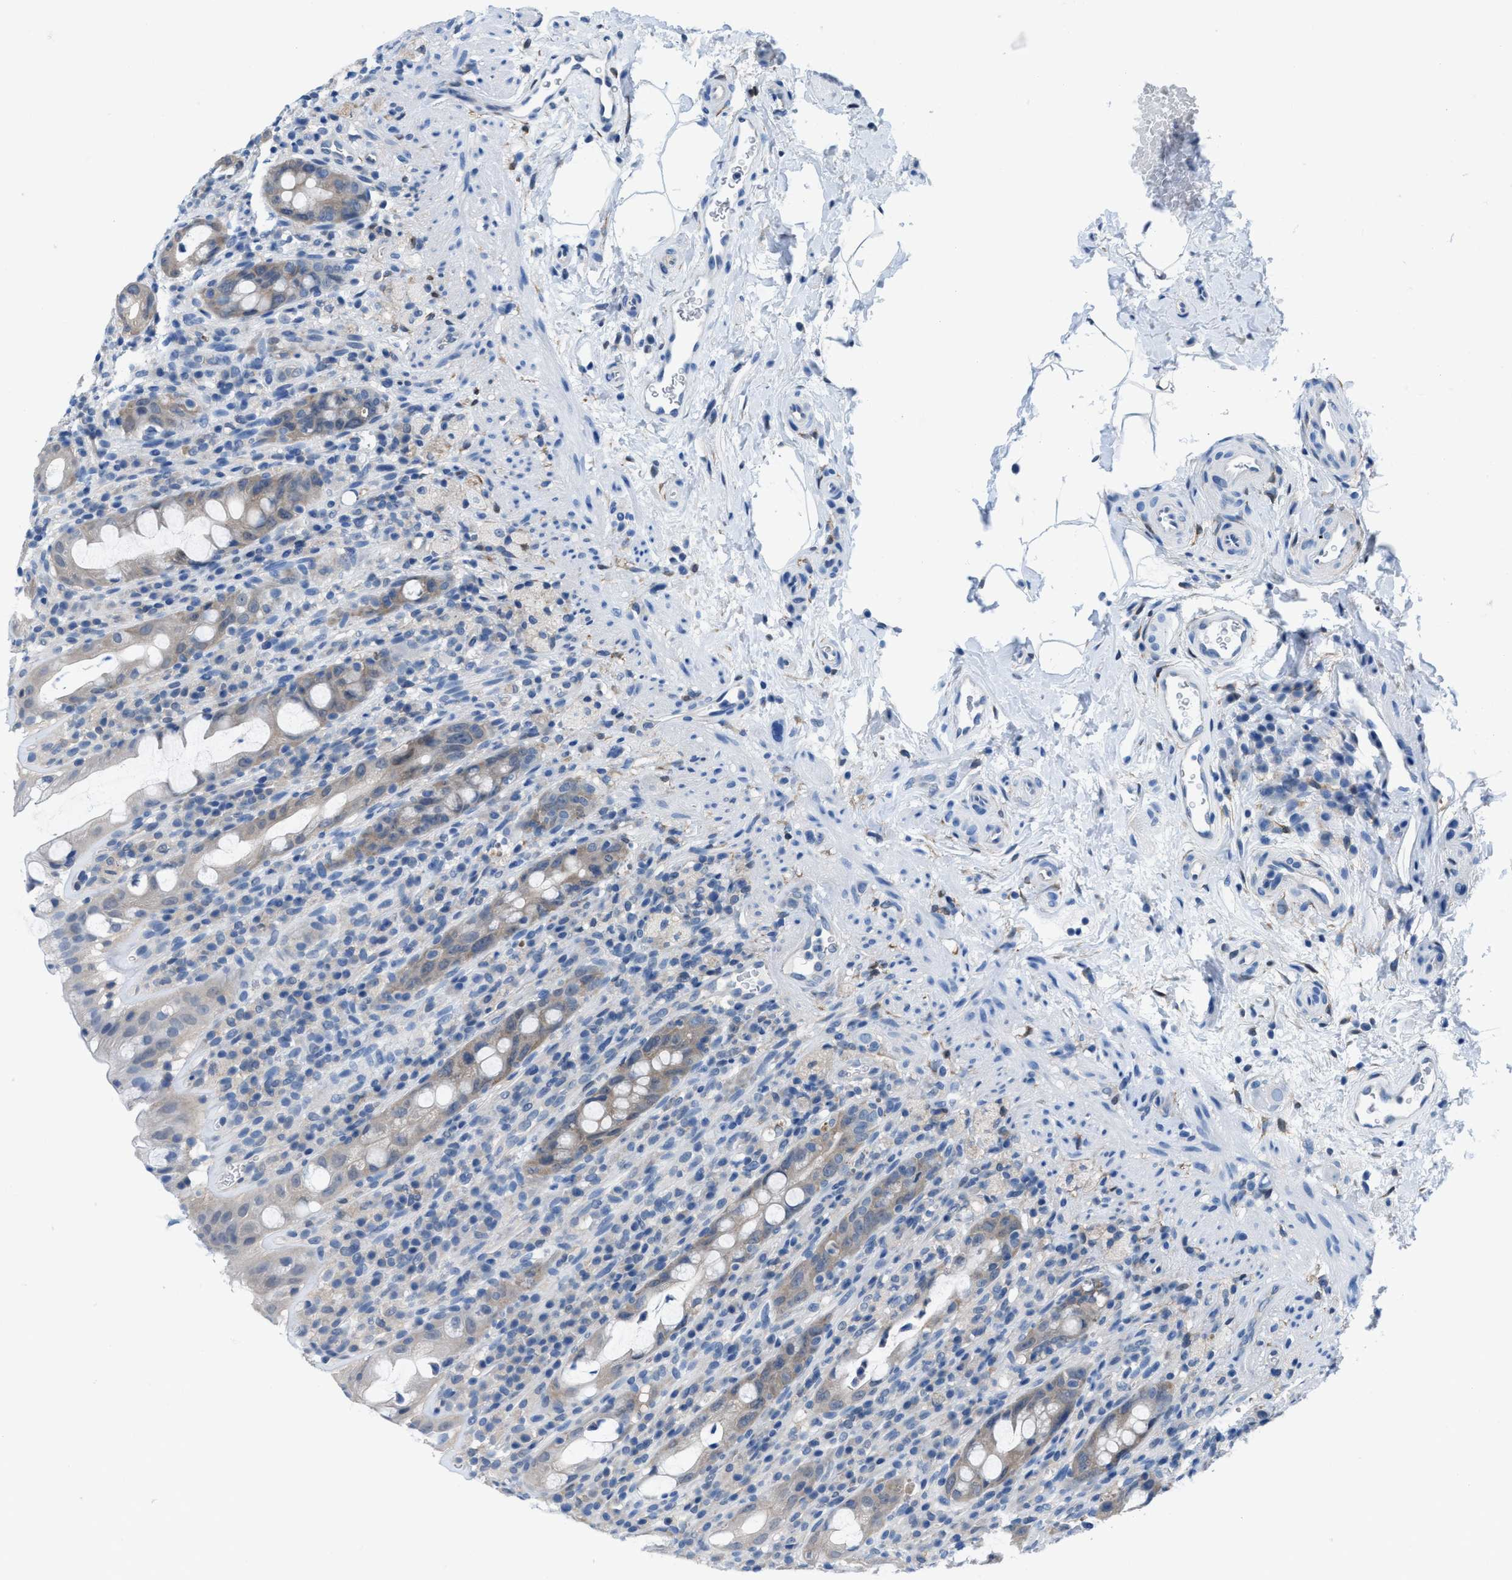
{"staining": {"intensity": "negative", "quantity": "none", "location": "none"}, "tissue": "rectum", "cell_type": "Glandular cells", "image_type": "normal", "snomed": [{"axis": "morphology", "description": "Normal tissue, NOS"}, {"axis": "topography", "description": "Rectum"}], "caption": "DAB (3,3'-diaminobenzidine) immunohistochemical staining of benign human rectum shows no significant expression in glandular cells. (DAB (3,3'-diaminobenzidine) IHC visualized using brightfield microscopy, high magnification).", "gene": "NUDT5", "patient": {"sex": "male", "age": 44}}